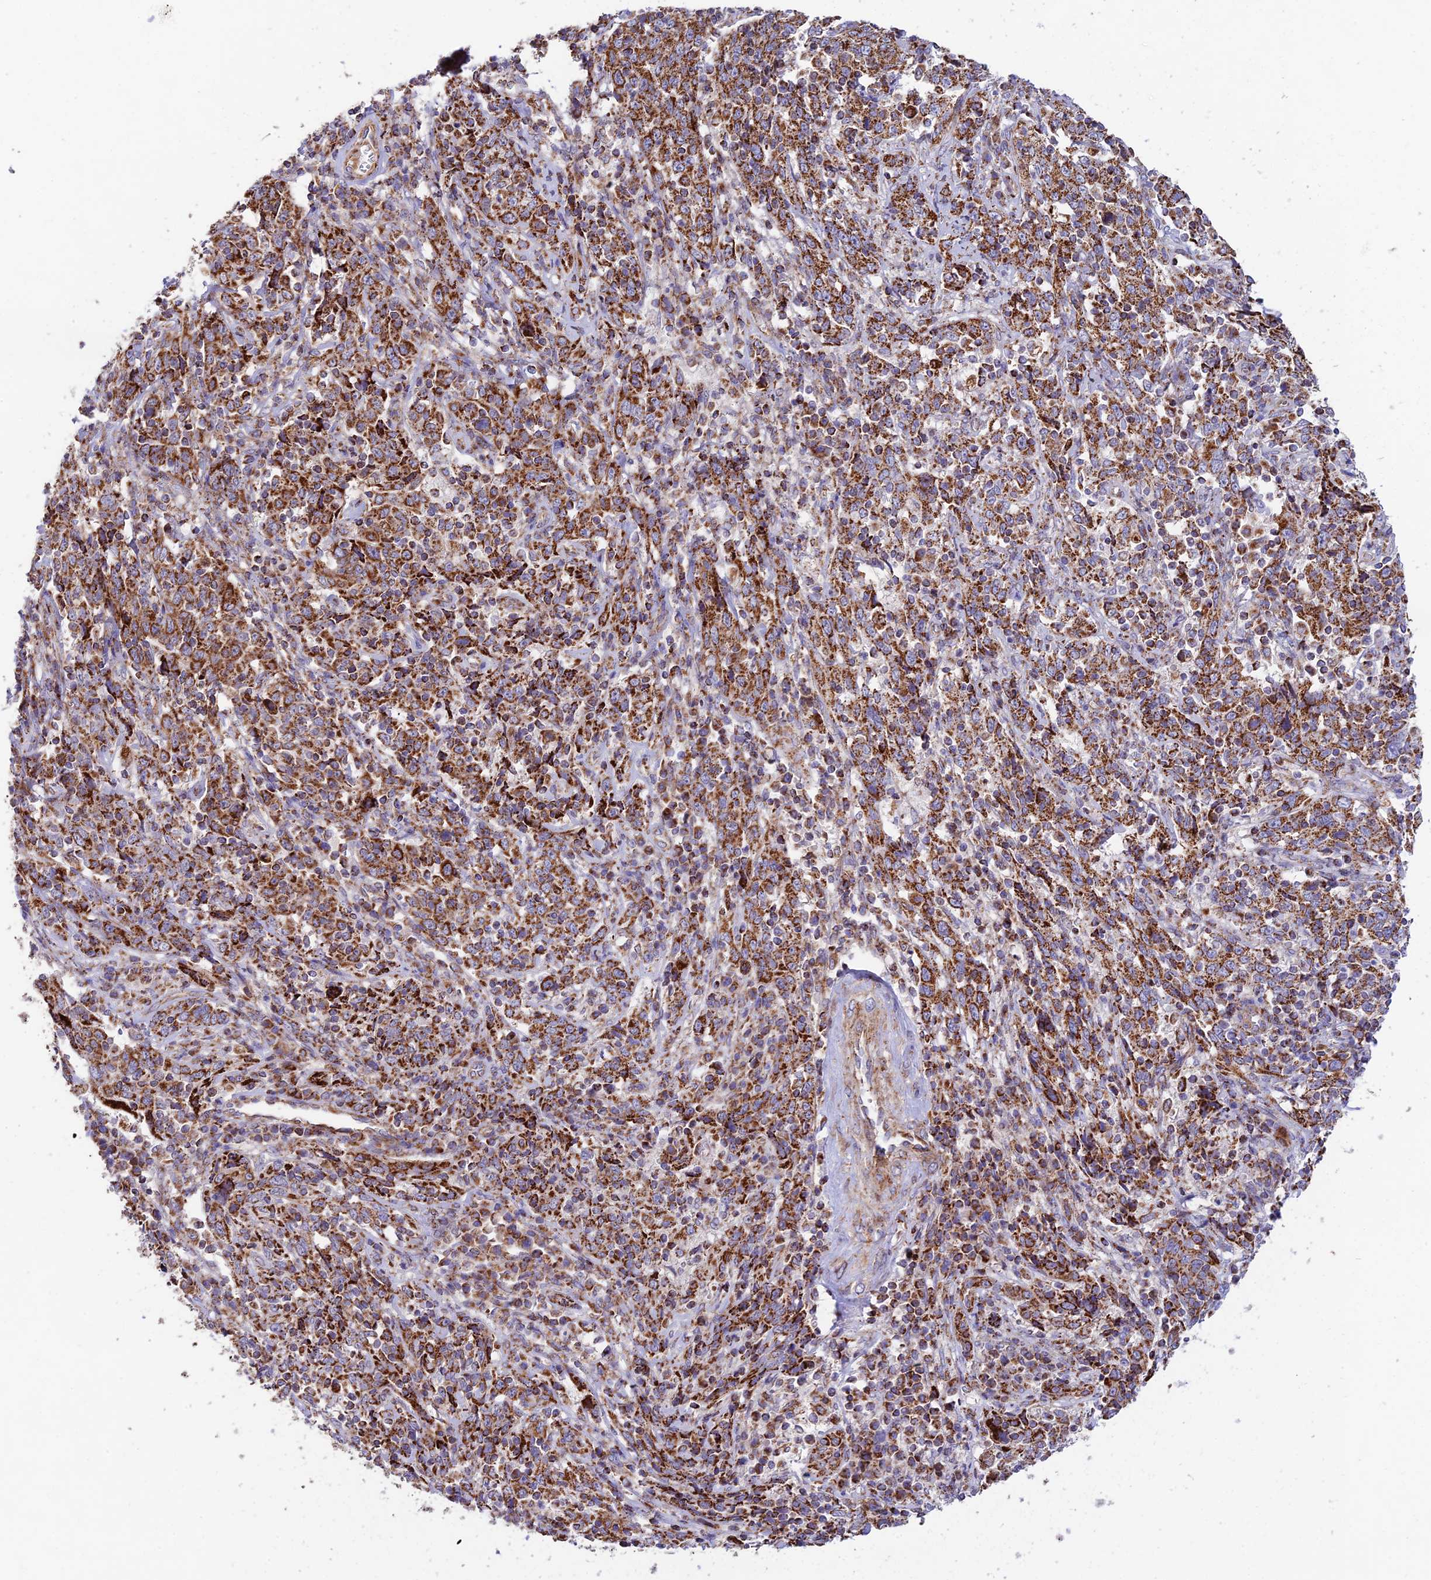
{"staining": {"intensity": "strong", "quantity": ">75%", "location": "cytoplasmic/membranous"}, "tissue": "cervical cancer", "cell_type": "Tumor cells", "image_type": "cancer", "snomed": [{"axis": "morphology", "description": "Squamous cell carcinoma, NOS"}, {"axis": "topography", "description": "Cervix"}], "caption": "Tumor cells display high levels of strong cytoplasmic/membranous staining in about >75% of cells in human cervical cancer.", "gene": "KHDC3L", "patient": {"sex": "female", "age": 46}}